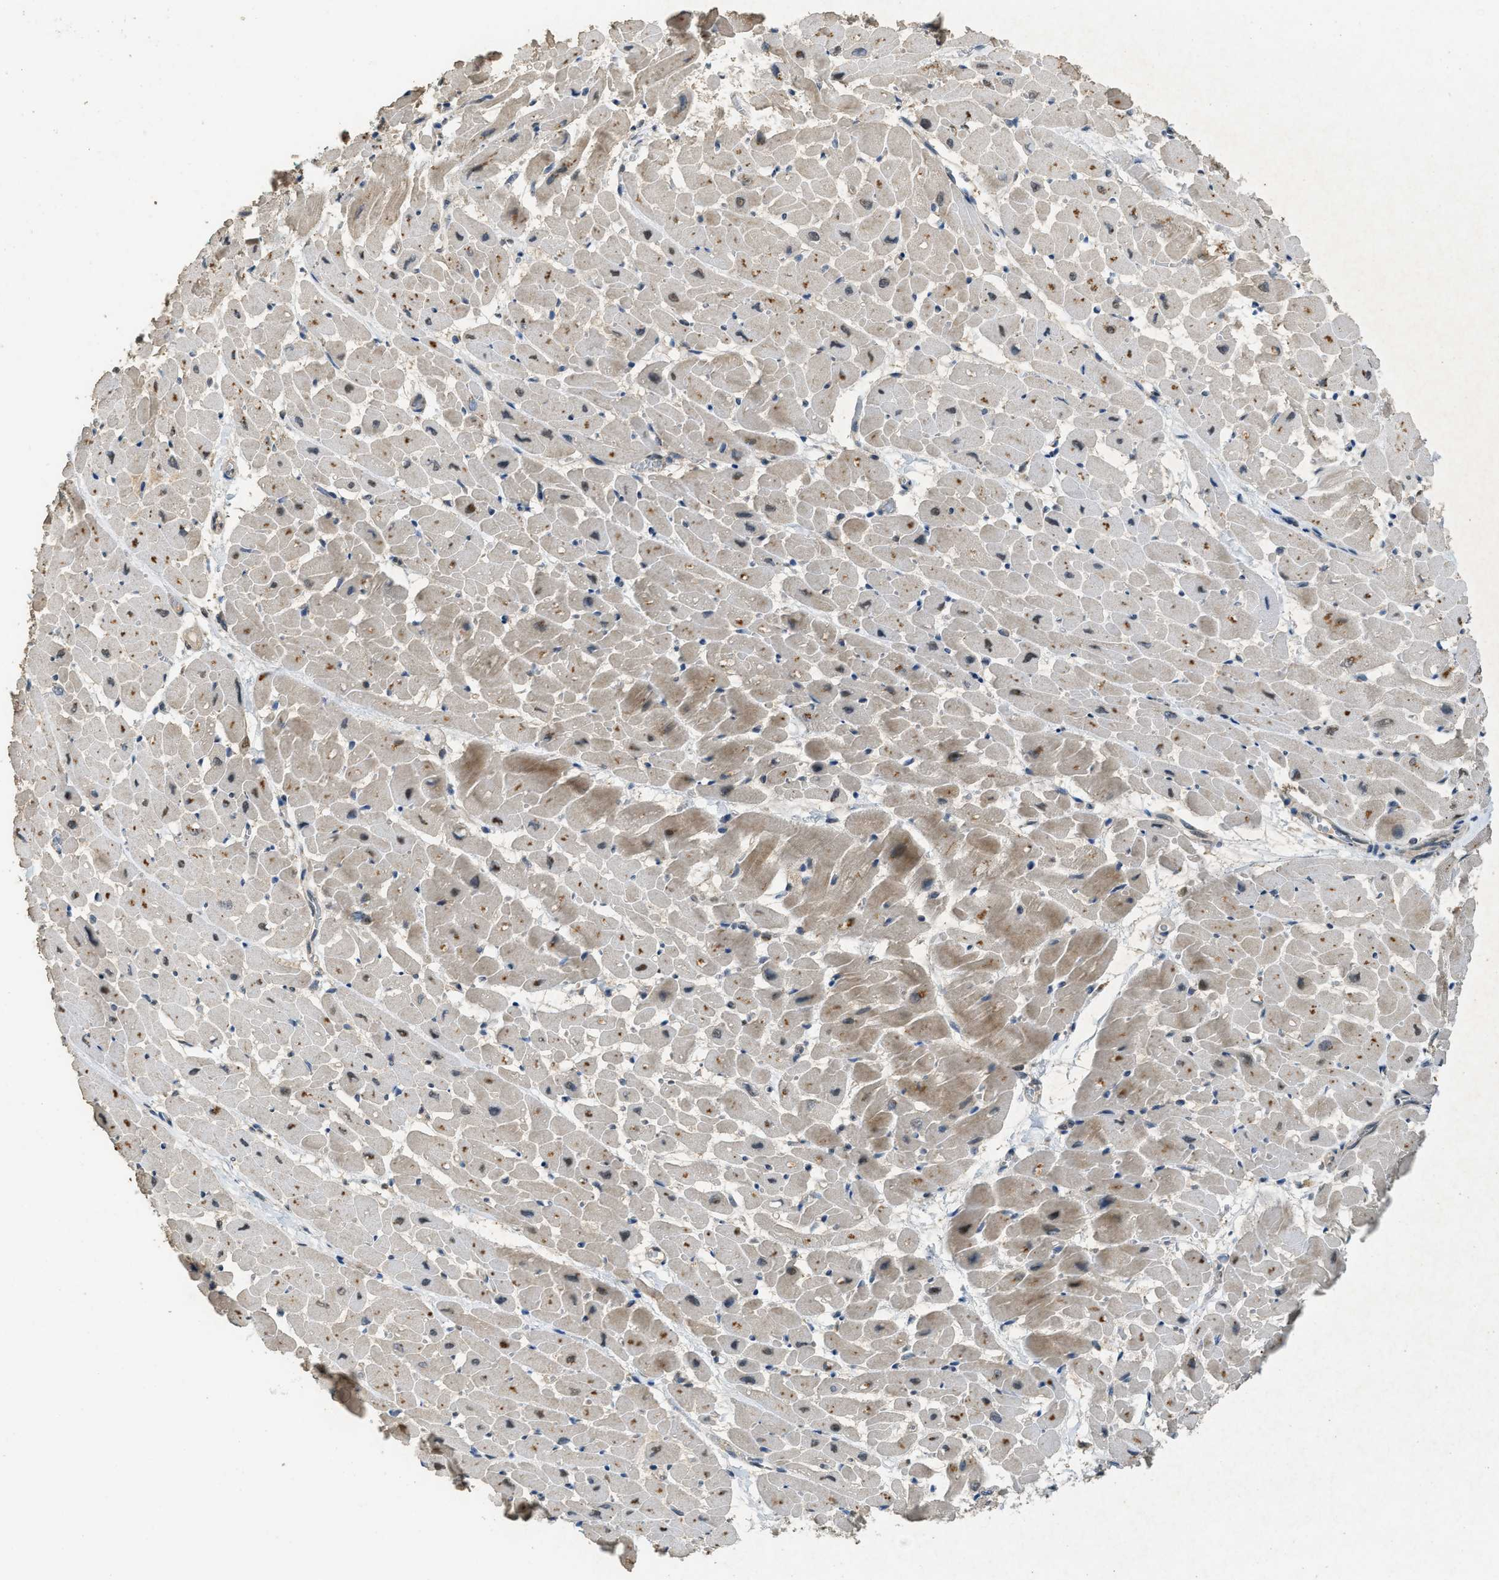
{"staining": {"intensity": "moderate", "quantity": ">75%", "location": "cytoplasmic/membranous"}, "tissue": "heart muscle", "cell_type": "Cardiomyocytes", "image_type": "normal", "snomed": [{"axis": "morphology", "description": "Normal tissue, NOS"}, {"axis": "topography", "description": "Heart"}], "caption": "Immunohistochemistry of normal human heart muscle reveals medium levels of moderate cytoplasmic/membranous expression in about >75% of cardiomyocytes.", "gene": "IPO7", "patient": {"sex": "male", "age": 45}}